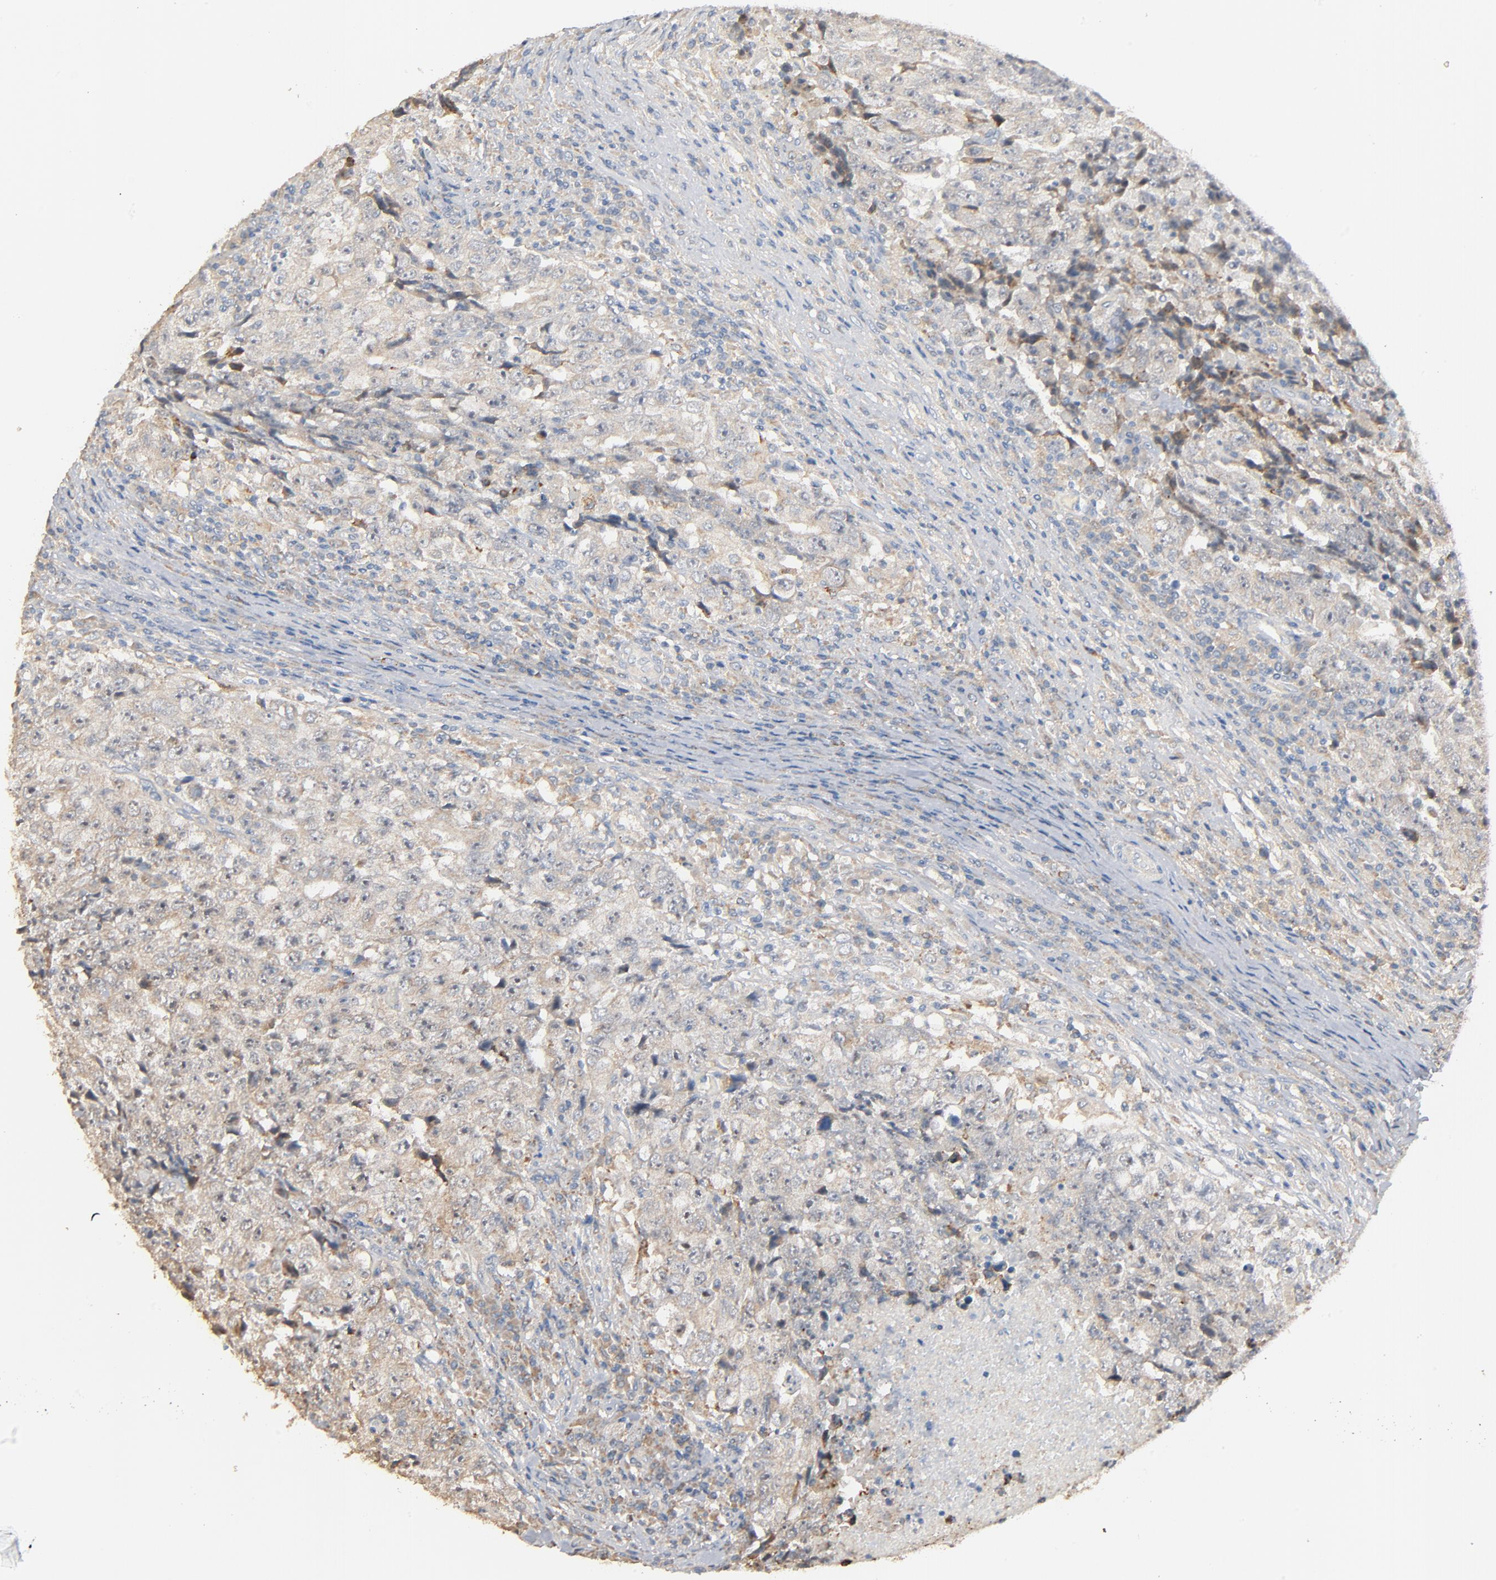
{"staining": {"intensity": "negative", "quantity": "none", "location": "none"}, "tissue": "testis cancer", "cell_type": "Tumor cells", "image_type": "cancer", "snomed": [{"axis": "morphology", "description": "Necrosis, NOS"}, {"axis": "morphology", "description": "Carcinoma, Embryonal, NOS"}, {"axis": "topography", "description": "Testis"}], "caption": "Tumor cells show no significant protein positivity in testis cancer (embryonal carcinoma).", "gene": "ZDHHC8", "patient": {"sex": "male", "age": 19}}